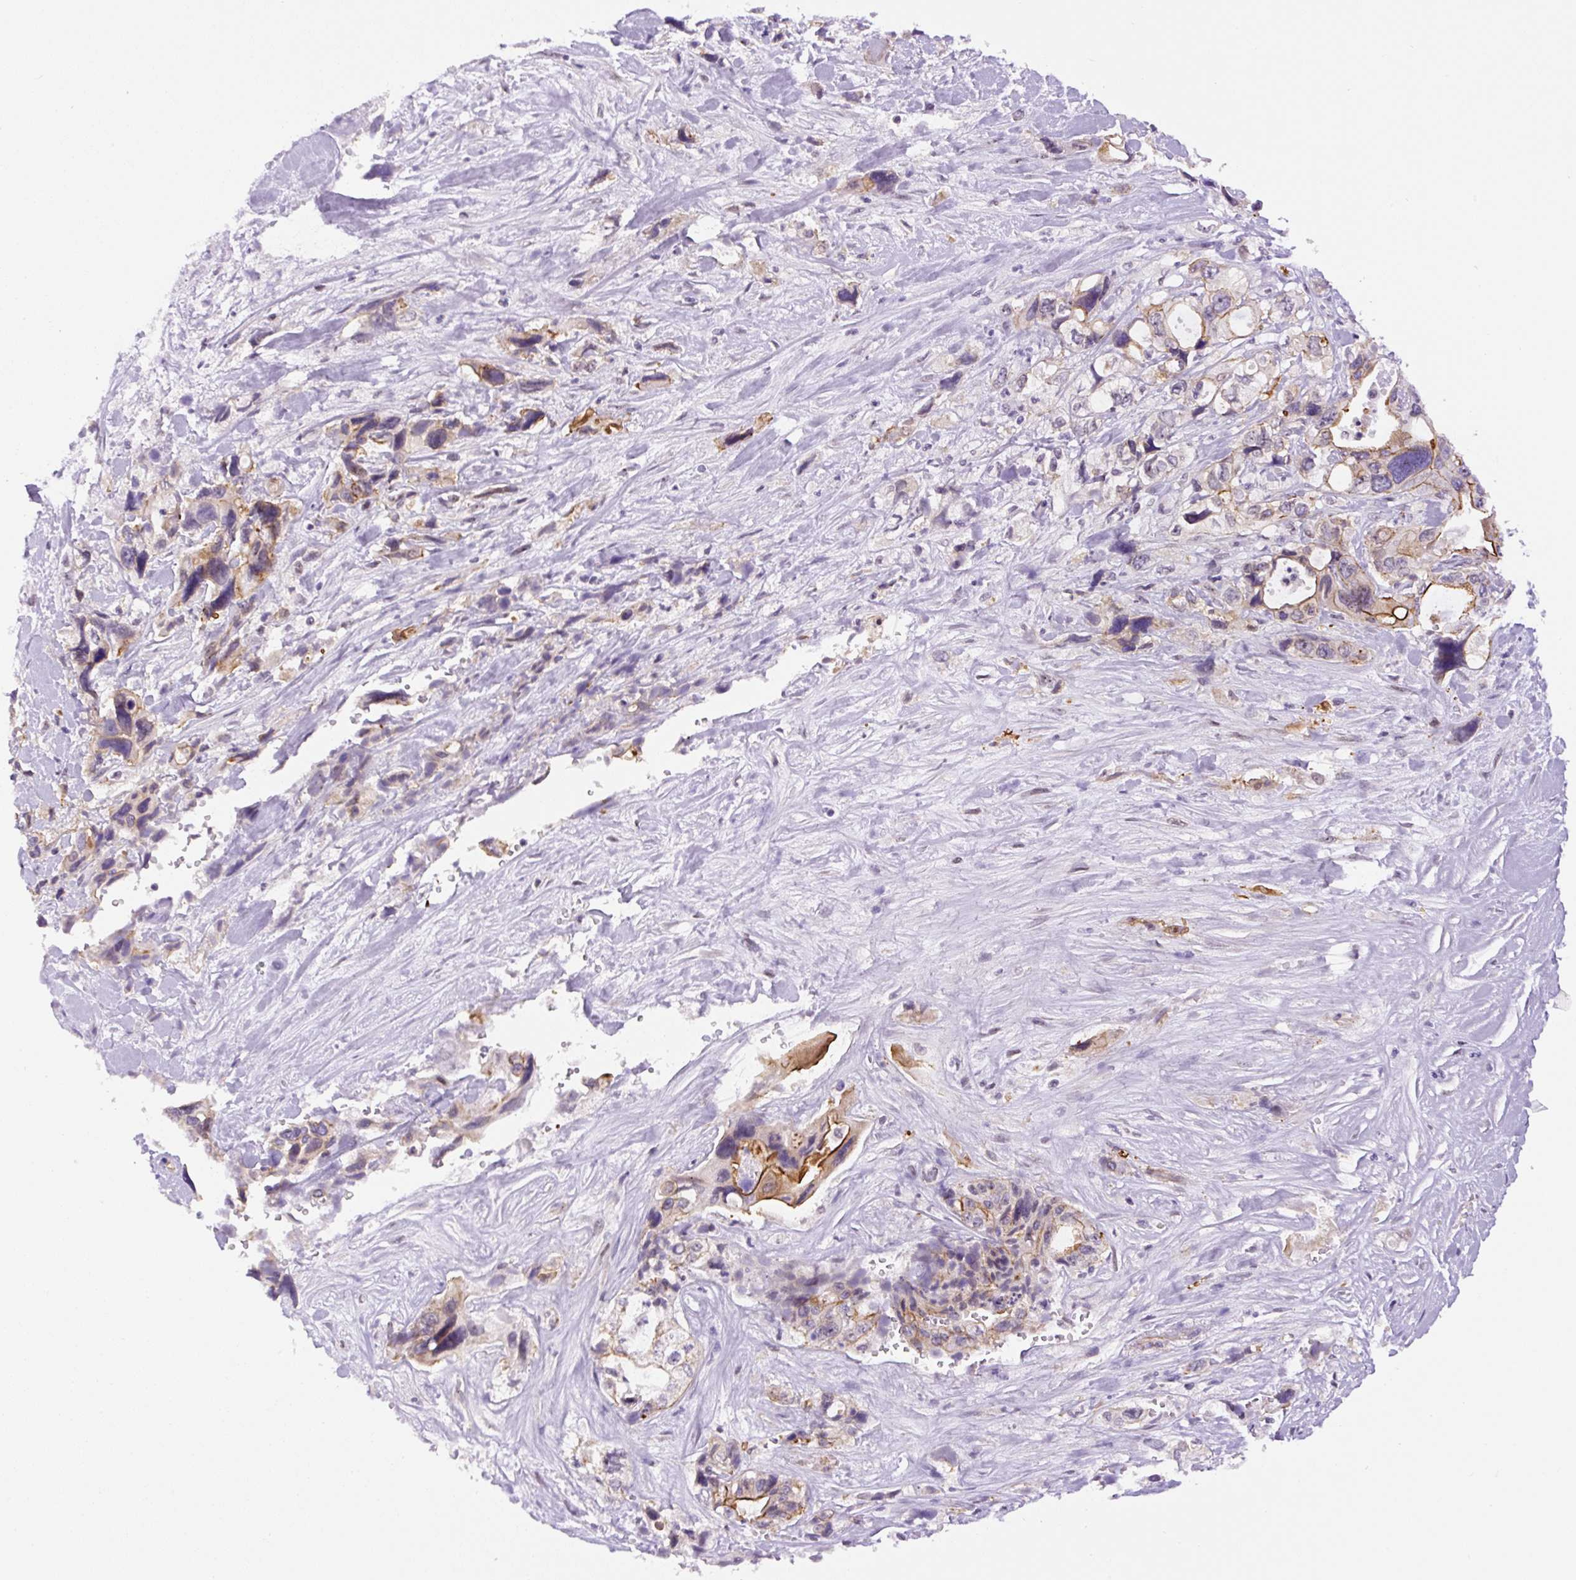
{"staining": {"intensity": "moderate", "quantity": "<25%", "location": "cytoplasmic/membranous"}, "tissue": "pancreatic cancer", "cell_type": "Tumor cells", "image_type": "cancer", "snomed": [{"axis": "morphology", "description": "Adenocarcinoma, NOS"}, {"axis": "topography", "description": "Pancreas"}], "caption": "About <25% of tumor cells in pancreatic adenocarcinoma reveal moderate cytoplasmic/membranous protein staining as visualized by brown immunohistochemical staining.", "gene": "MYO5C", "patient": {"sex": "male", "age": 46}}